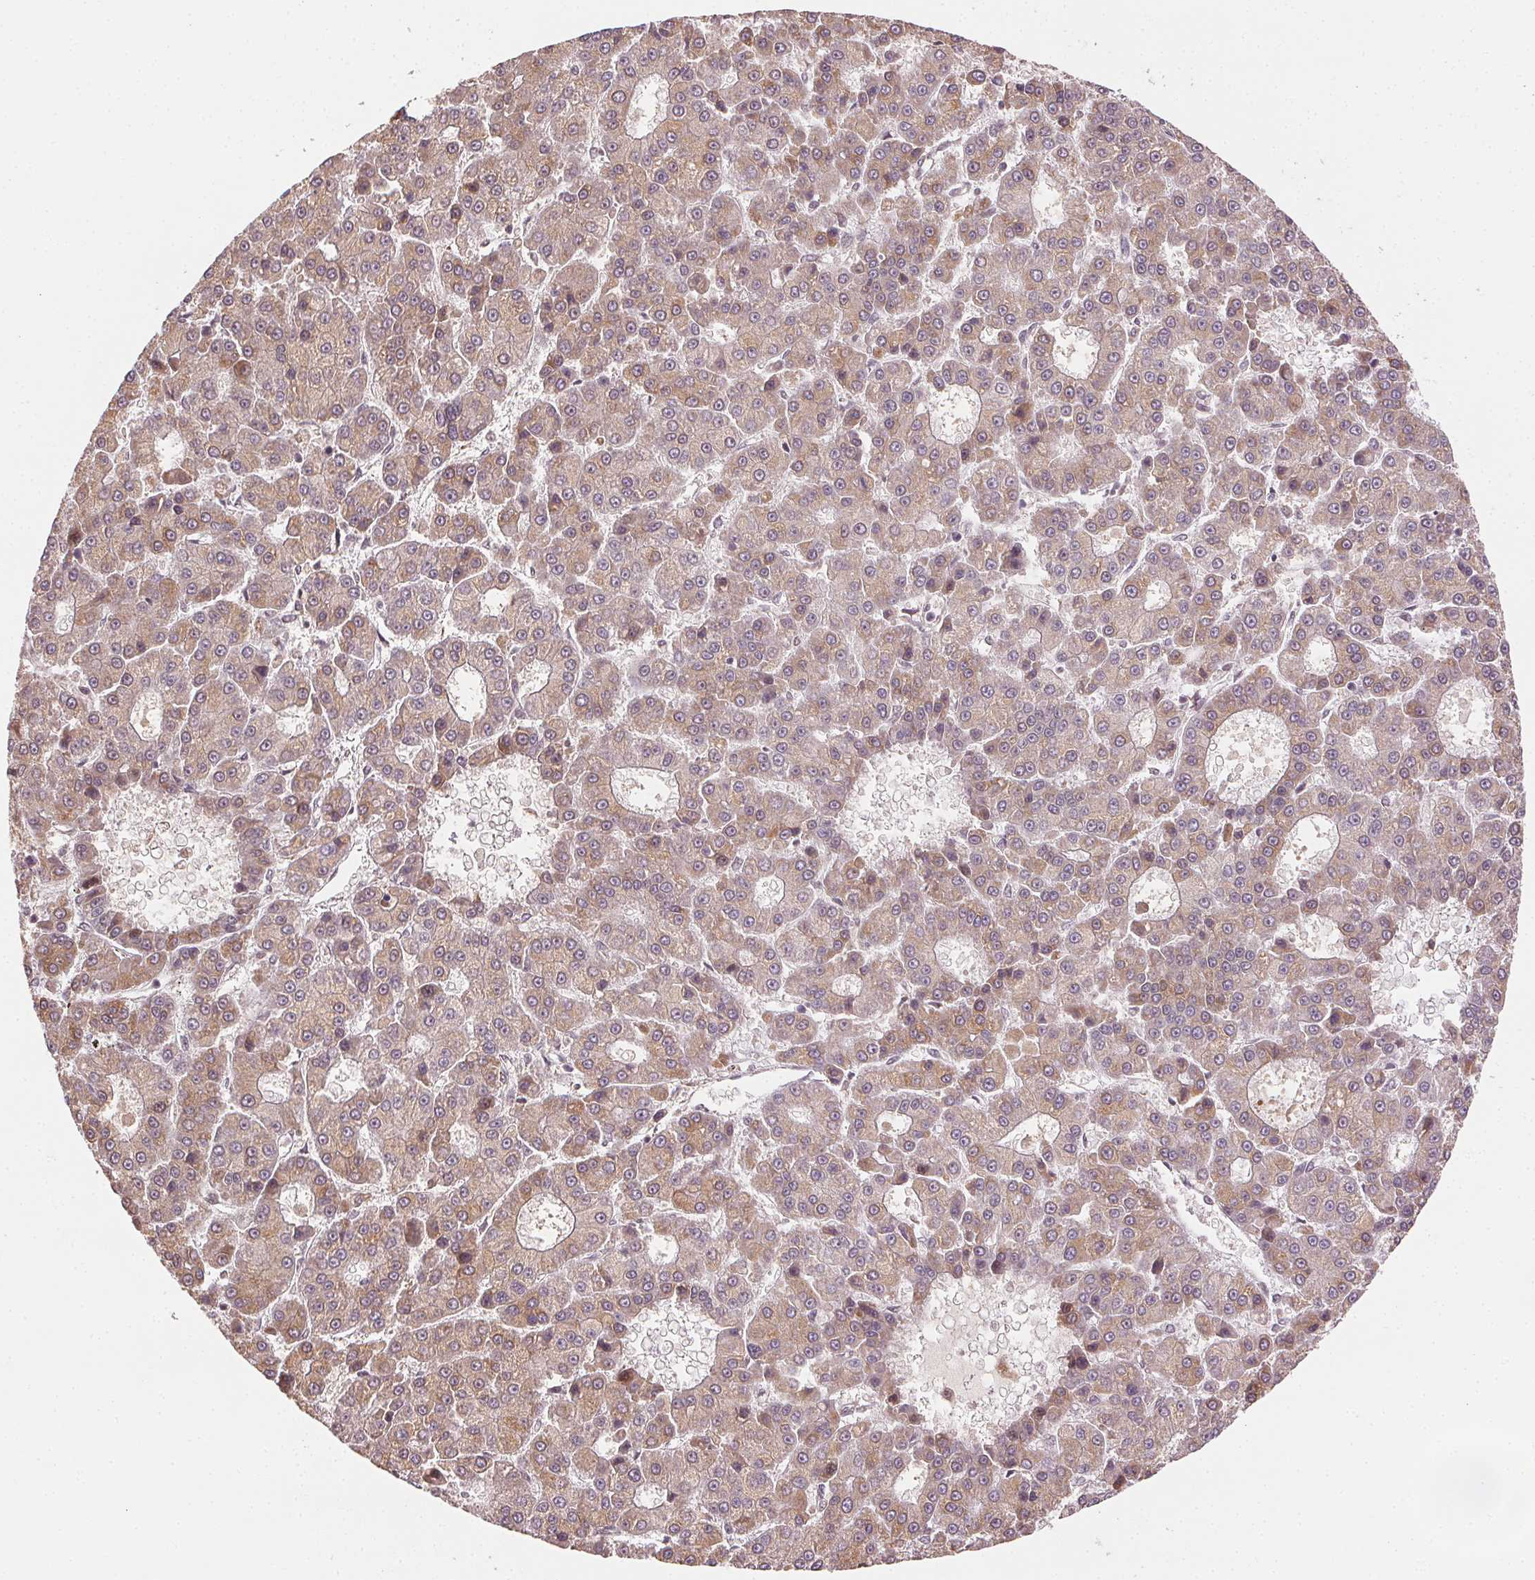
{"staining": {"intensity": "weak", "quantity": "25%-75%", "location": "cytoplasmic/membranous"}, "tissue": "liver cancer", "cell_type": "Tumor cells", "image_type": "cancer", "snomed": [{"axis": "morphology", "description": "Carcinoma, Hepatocellular, NOS"}, {"axis": "topography", "description": "Liver"}], "caption": "Immunohistochemistry (DAB) staining of human liver cancer (hepatocellular carcinoma) demonstrates weak cytoplasmic/membranous protein staining in approximately 25%-75% of tumor cells.", "gene": "TREML4", "patient": {"sex": "male", "age": 70}}